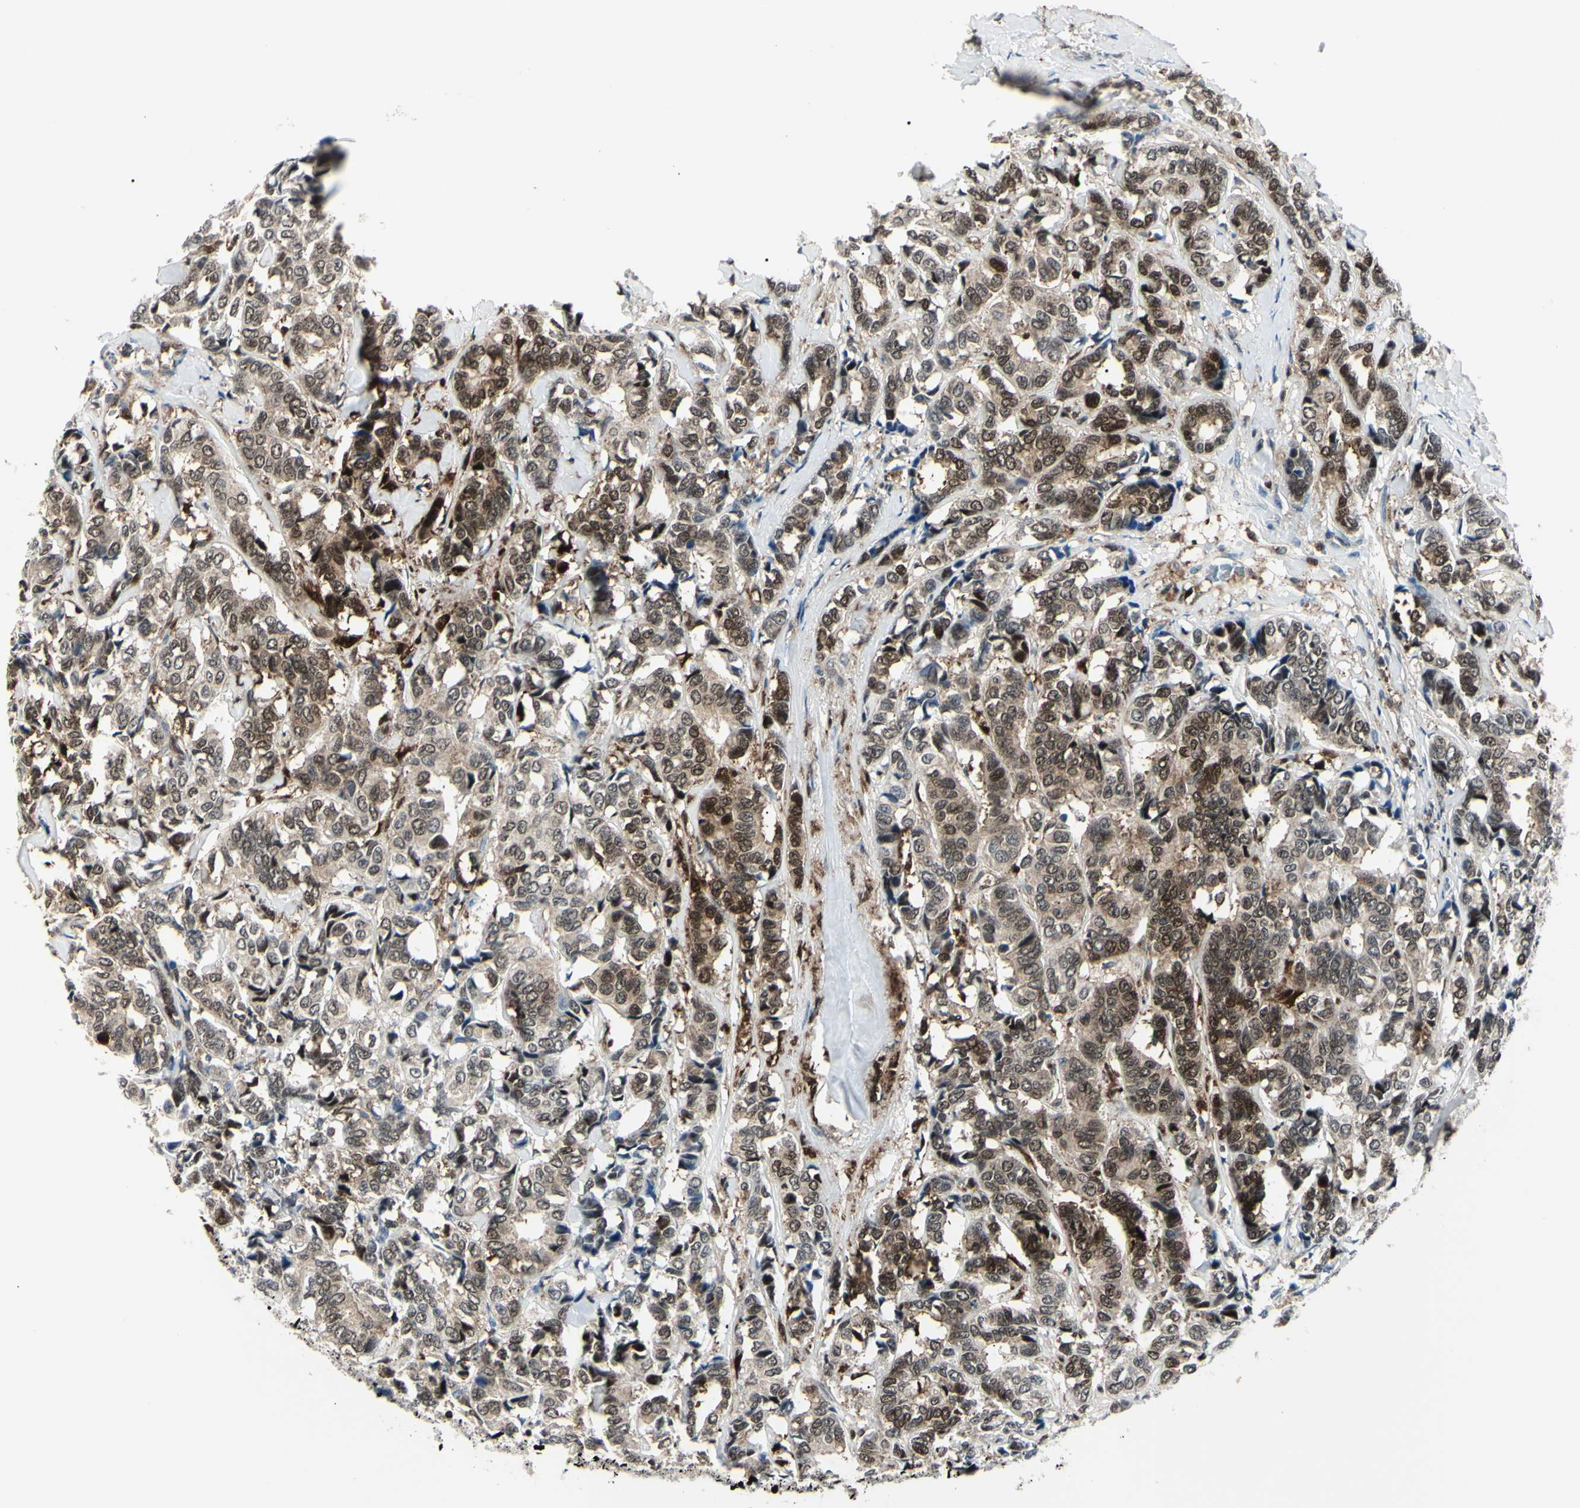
{"staining": {"intensity": "moderate", "quantity": "25%-75%", "location": "cytoplasmic/membranous,nuclear"}, "tissue": "breast cancer", "cell_type": "Tumor cells", "image_type": "cancer", "snomed": [{"axis": "morphology", "description": "Duct carcinoma"}, {"axis": "topography", "description": "Breast"}], "caption": "Protein expression by IHC reveals moderate cytoplasmic/membranous and nuclear staining in approximately 25%-75% of tumor cells in breast cancer. Using DAB (brown) and hematoxylin (blue) stains, captured at high magnification using brightfield microscopy.", "gene": "PGK1", "patient": {"sex": "female", "age": 87}}